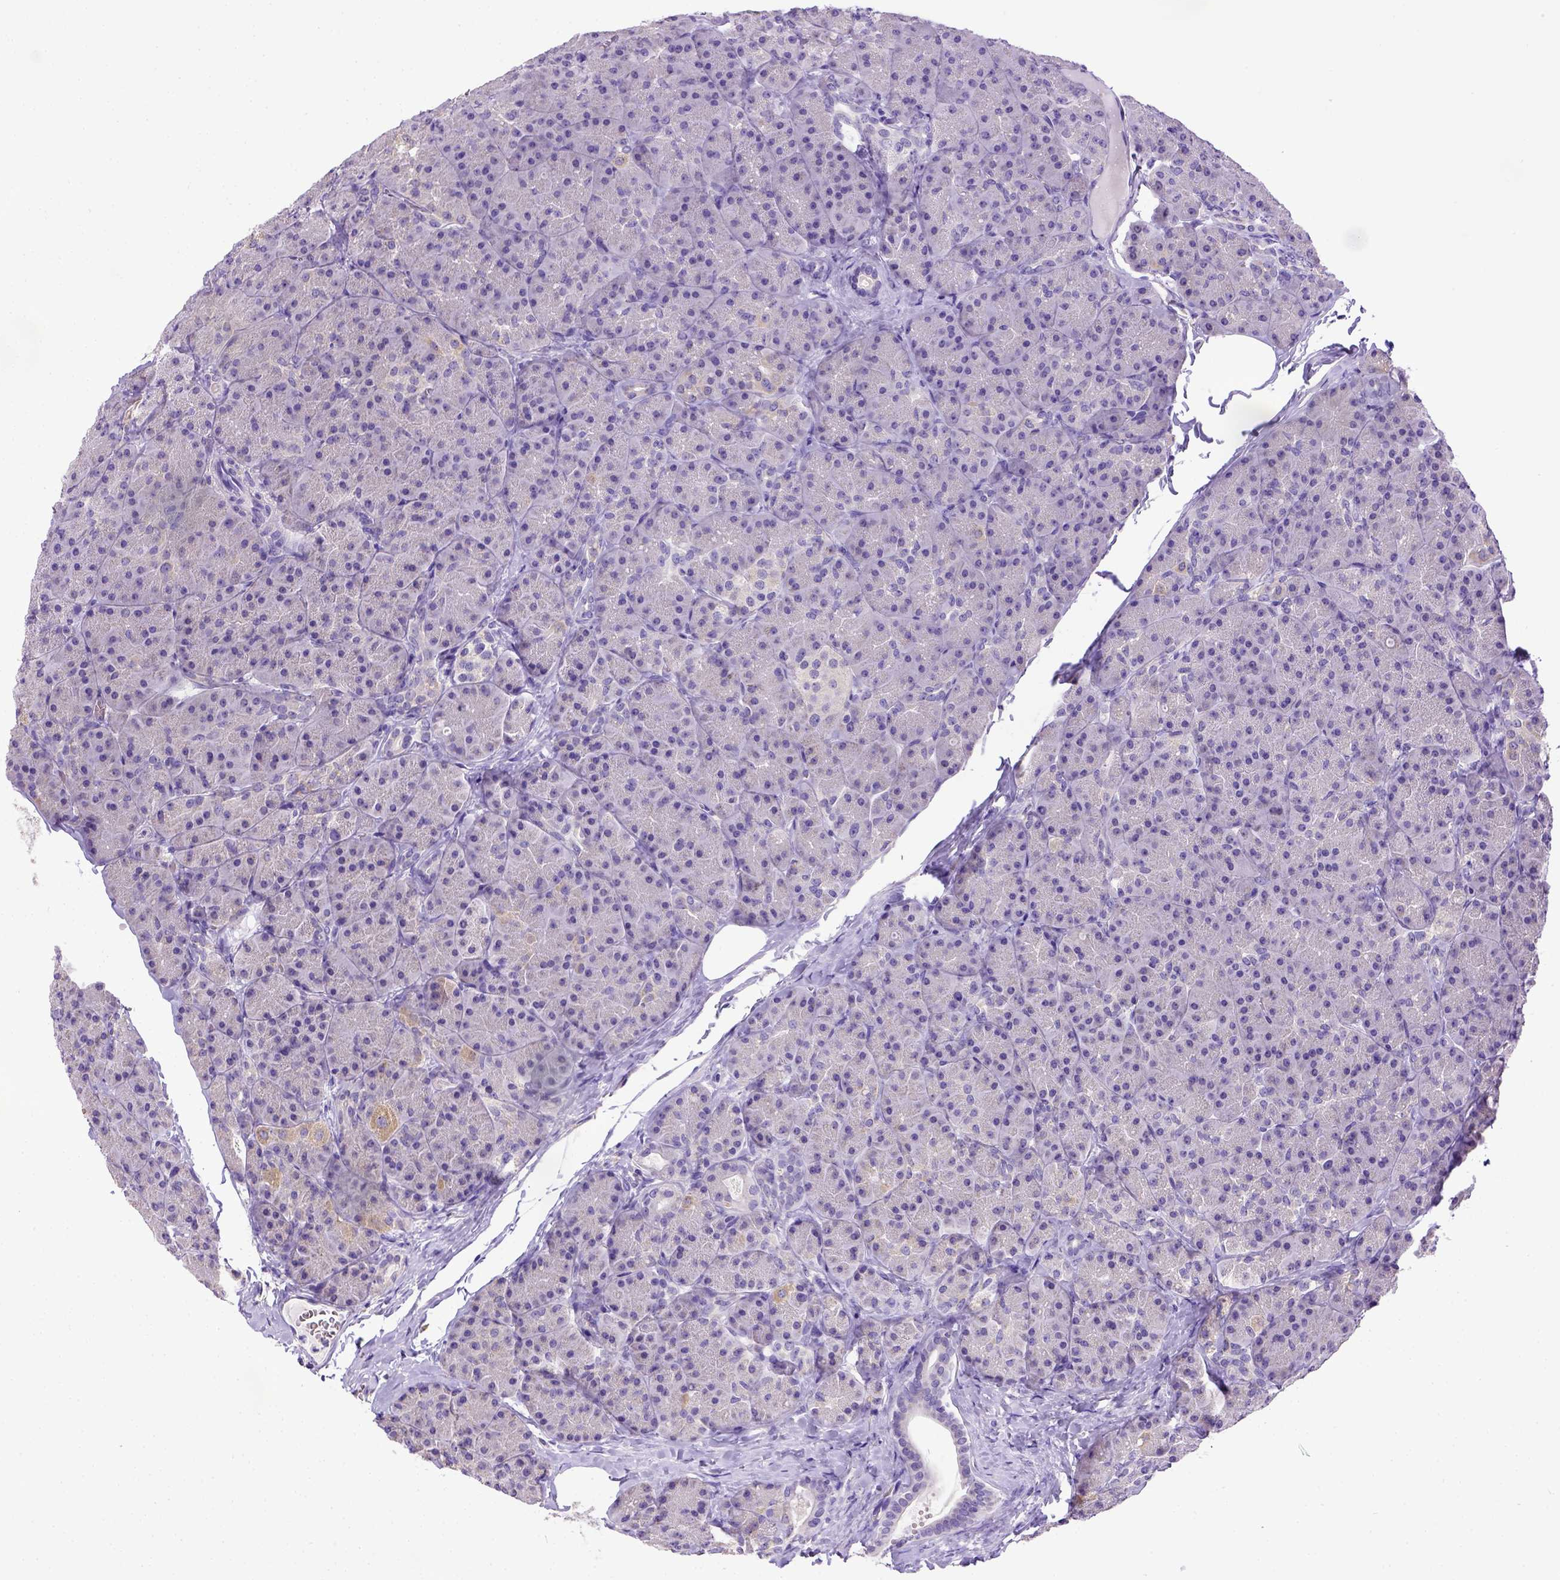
{"staining": {"intensity": "negative", "quantity": "none", "location": "none"}, "tissue": "pancreas", "cell_type": "Exocrine glandular cells", "image_type": "normal", "snomed": [{"axis": "morphology", "description": "Normal tissue, NOS"}, {"axis": "topography", "description": "Pancreas"}], "caption": "High magnification brightfield microscopy of normal pancreas stained with DAB (3,3'-diaminobenzidine) (brown) and counterstained with hematoxylin (blue): exocrine glandular cells show no significant expression. (DAB (3,3'-diaminobenzidine) immunohistochemistry (IHC), high magnification).", "gene": "SPEF1", "patient": {"sex": "male", "age": 57}}